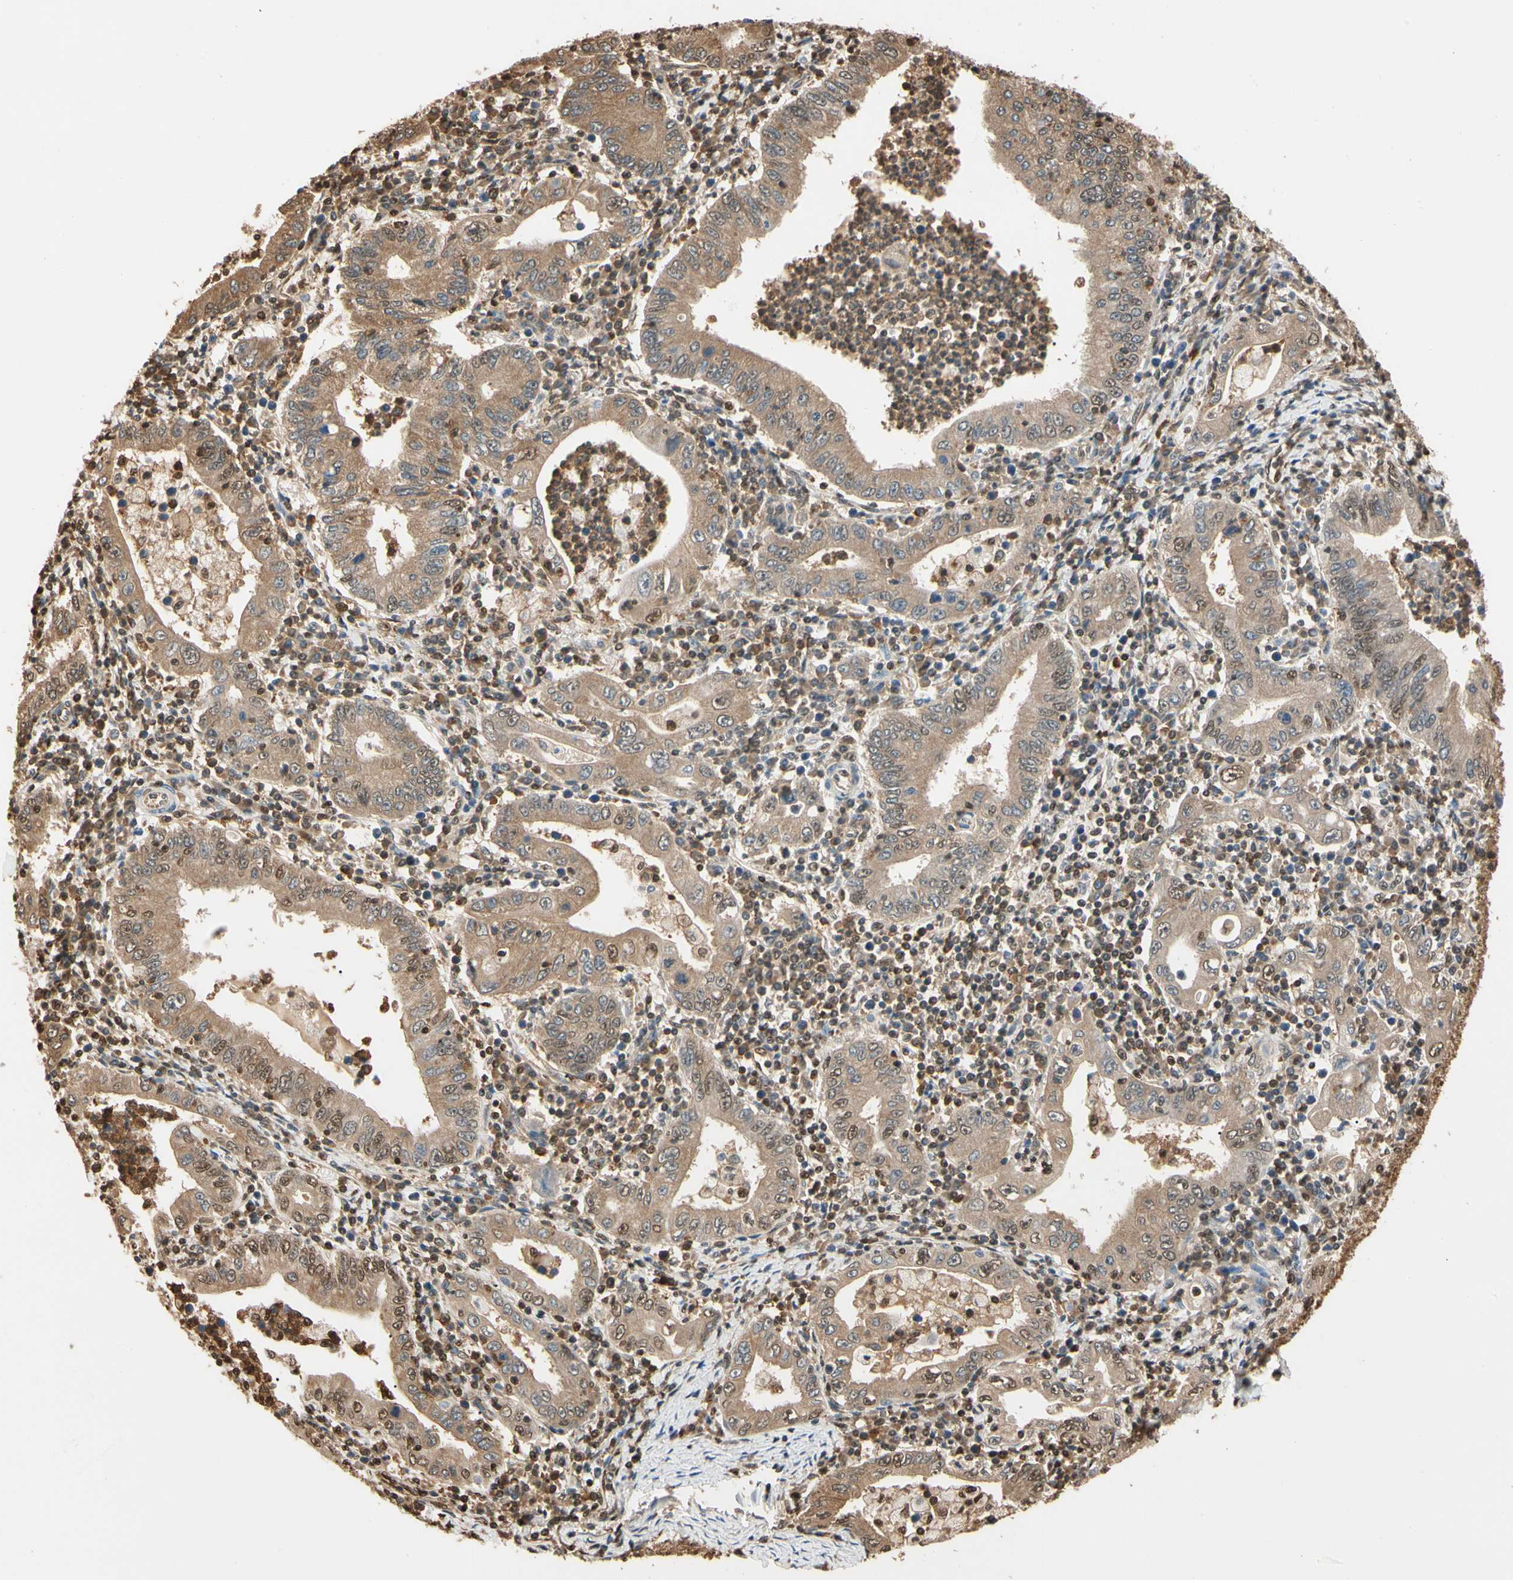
{"staining": {"intensity": "weak", "quantity": ">75%", "location": "cytoplasmic/membranous"}, "tissue": "stomach cancer", "cell_type": "Tumor cells", "image_type": "cancer", "snomed": [{"axis": "morphology", "description": "Normal tissue, NOS"}, {"axis": "morphology", "description": "Adenocarcinoma, NOS"}, {"axis": "topography", "description": "Esophagus"}, {"axis": "topography", "description": "Stomach, upper"}, {"axis": "topography", "description": "Peripheral nerve tissue"}], "caption": "High-power microscopy captured an IHC histopathology image of stomach cancer (adenocarcinoma), revealing weak cytoplasmic/membranous staining in about >75% of tumor cells. Ihc stains the protein in brown and the nuclei are stained blue.", "gene": "PNCK", "patient": {"sex": "male", "age": 62}}